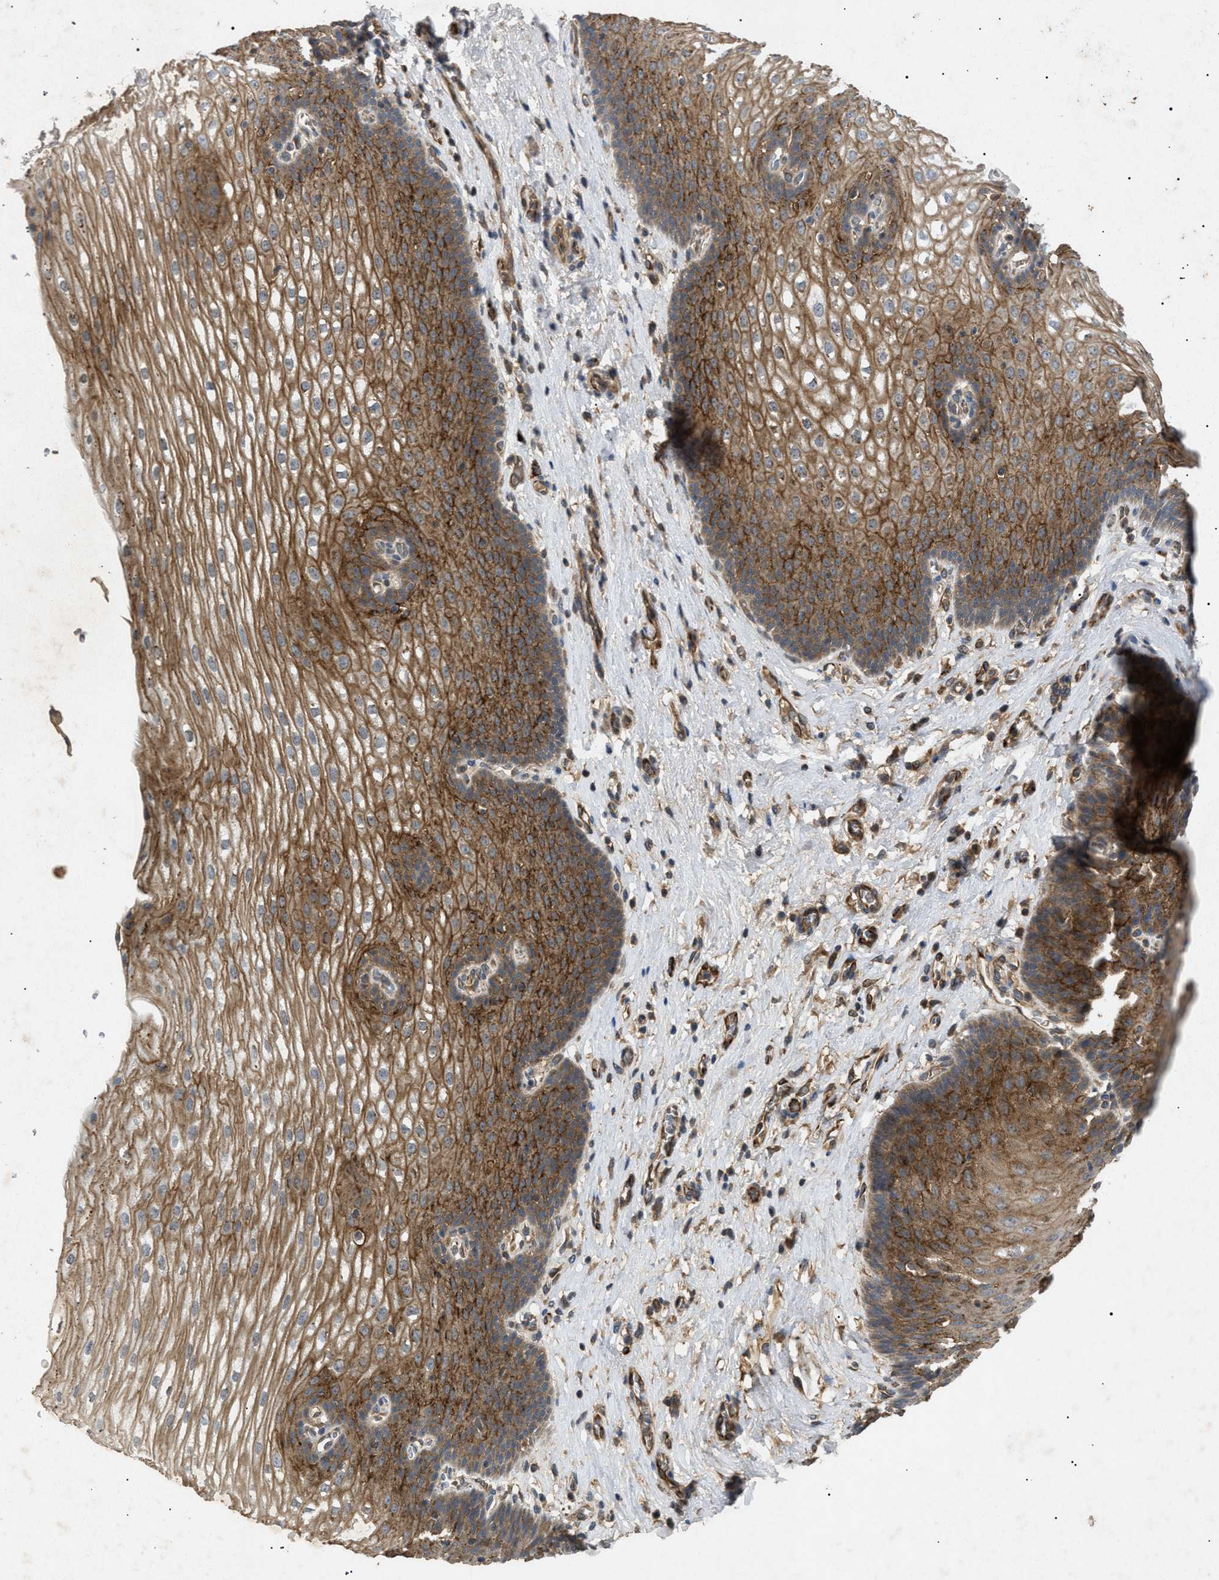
{"staining": {"intensity": "moderate", "quantity": ">75%", "location": "cytoplasmic/membranous"}, "tissue": "esophagus", "cell_type": "Squamous epithelial cells", "image_type": "normal", "snomed": [{"axis": "morphology", "description": "Normal tissue, NOS"}, {"axis": "topography", "description": "Esophagus"}], "caption": "IHC histopathology image of benign esophagus stained for a protein (brown), which shows medium levels of moderate cytoplasmic/membranous positivity in approximately >75% of squamous epithelial cells.", "gene": "SIRT5", "patient": {"sex": "male", "age": 48}}